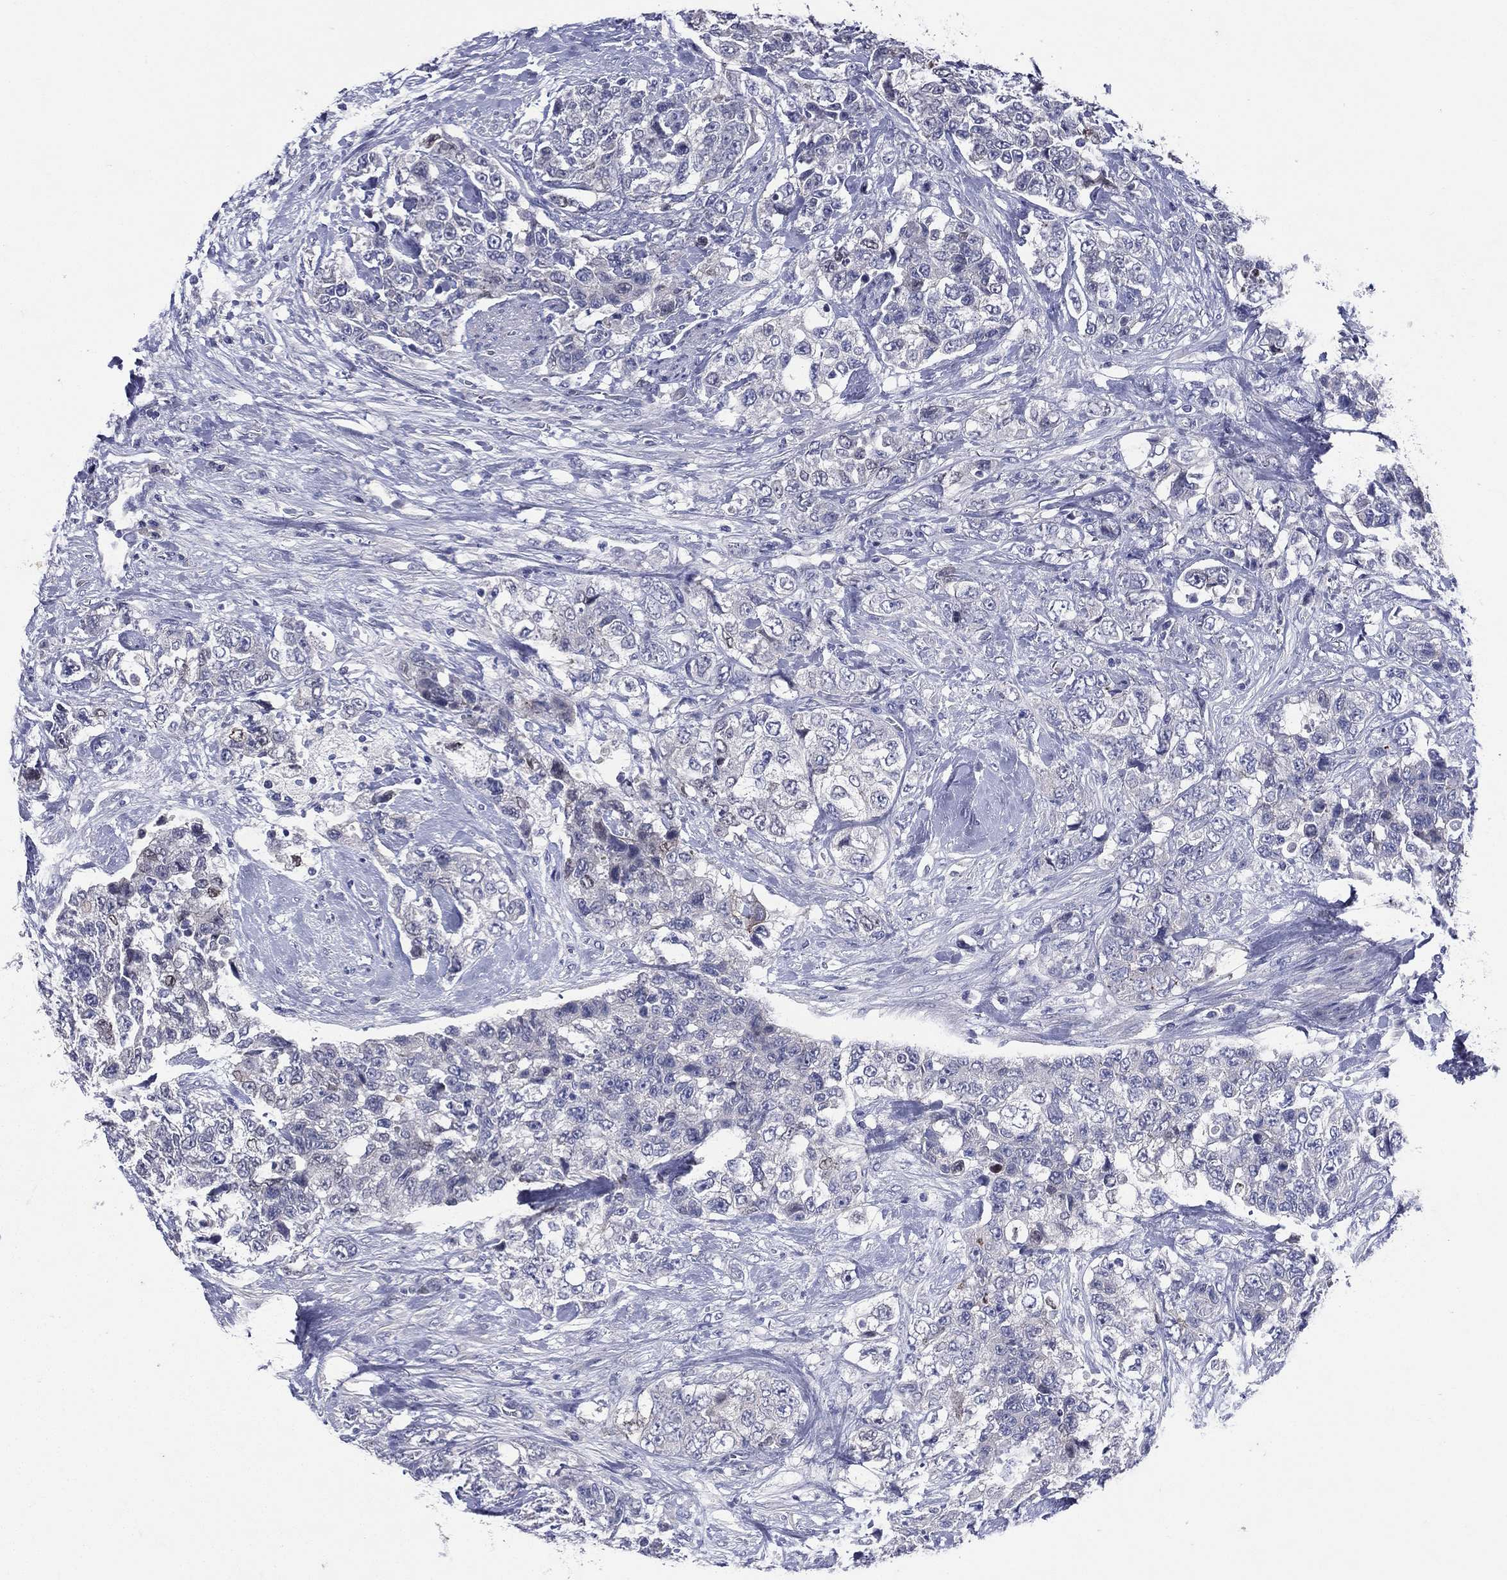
{"staining": {"intensity": "negative", "quantity": "none", "location": "none"}, "tissue": "urothelial cancer", "cell_type": "Tumor cells", "image_type": "cancer", "snomed": [{"axis": "morphology", "description": "Urothelial carcinoma, High grade"}, {"axis": "topography", "description": "Urinary bladder"}], "caption": "The histopathology image displays no significant expression in tumor cells of high-grade urothelial carcinoma. (DAB immunohistochemistry, high magnification).", "gene": "TGM1", "patient": {"sex": "female", "age": 78}}